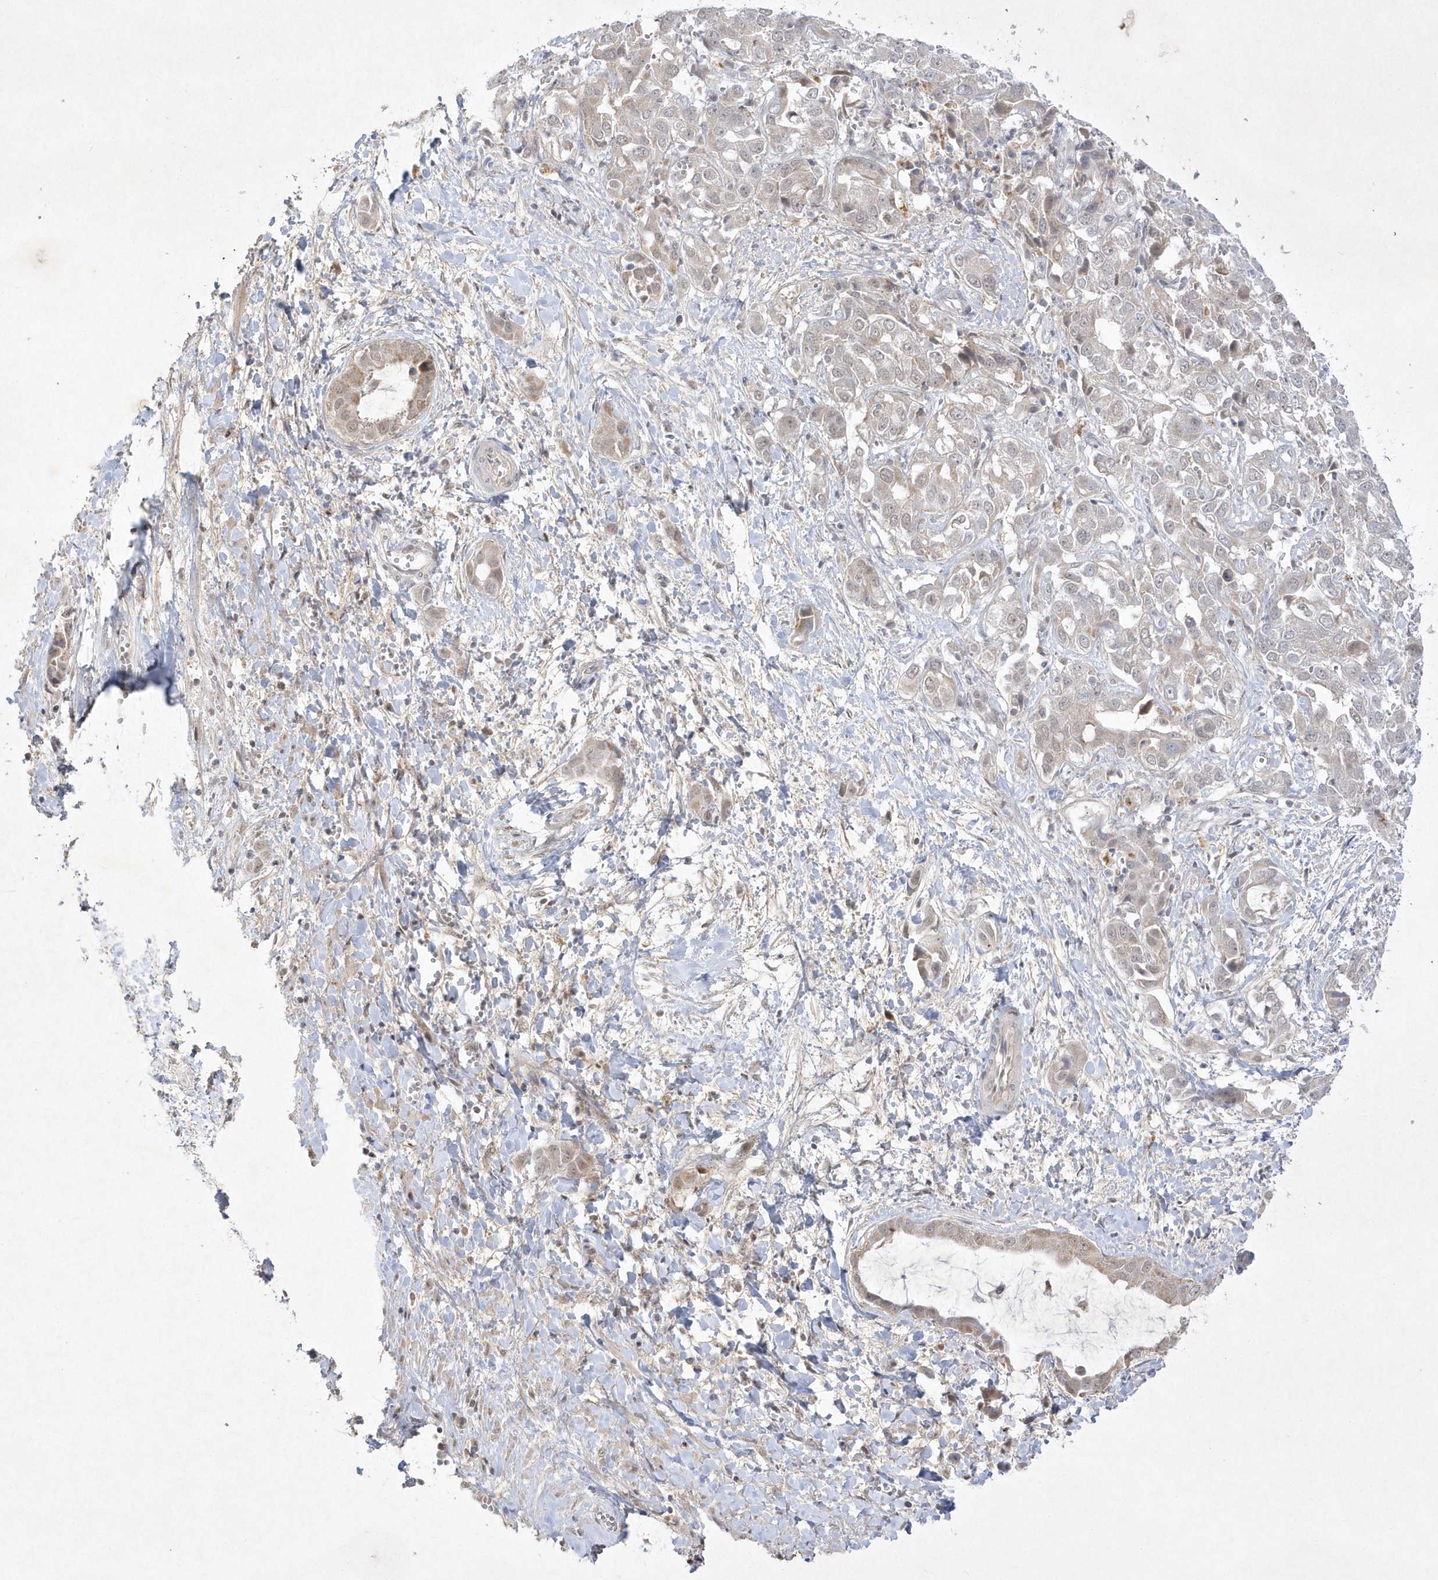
{"staining": {"intensity": "weak", "quantity": "<25%", "location": "cytoplasmic/membranous"}, "tissue": "liver cancer", "cell_type": "Tumor cells", "image_type": "cancer", "snomed": [{"axis": "morphology", "description": "Cholangiocarcinoma"}, {"axis": "topography", "description": "Liver"}], "caption": "Tumor cells show no significant positivity in liver cancer. (Brightfield microscopy of DAB (3,3'-diaminobenzidine) immunohistochemistry (IHC) at high magnification).", "gene": "CPSF3", "patient": {"sex": "female", "age": 52}}